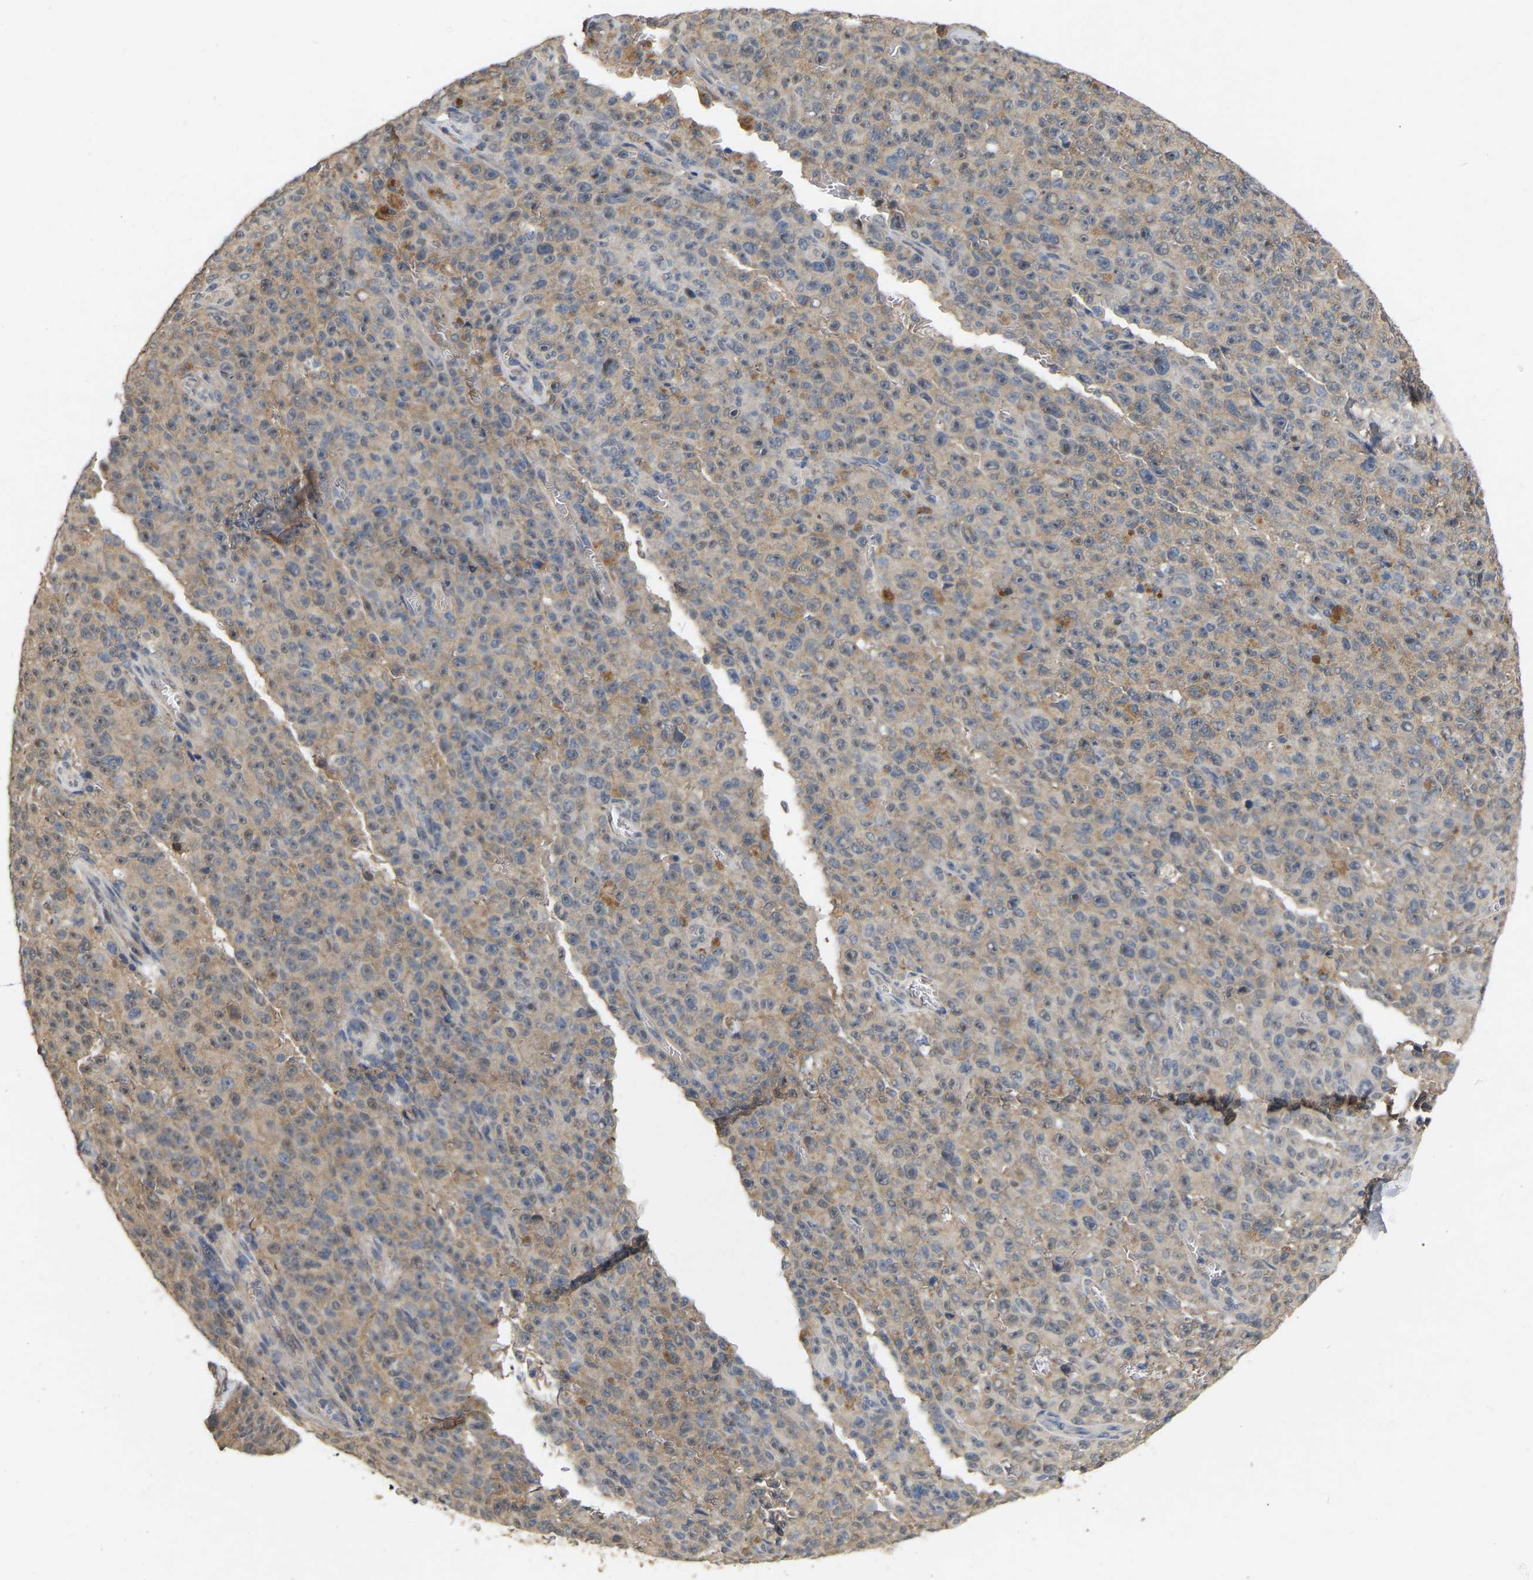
{"staining": {"intensity": "moderate", "quantity": "<25%", "location": "nuclear"}, "tissue": "melanoma", "cell_type": "Tumor cells", "image_type": "cancer", "snomed": [{"axis": "morphology", "description": "Malignant melanoma, NOS"}, {"axis": "topography", "description": "Skin"}], "caption": "Immunohistochemistry (IHC) micrograph of neoplastic tissue: melanoma stained using immunohistochemistry exhibits low levels of moderate protein expression localized specifically in the nuclear of tumor cells, appearing as a nuclear brown color.", "gene": "RUVBL1", "patient": {"sex": "female", "age": 82}}